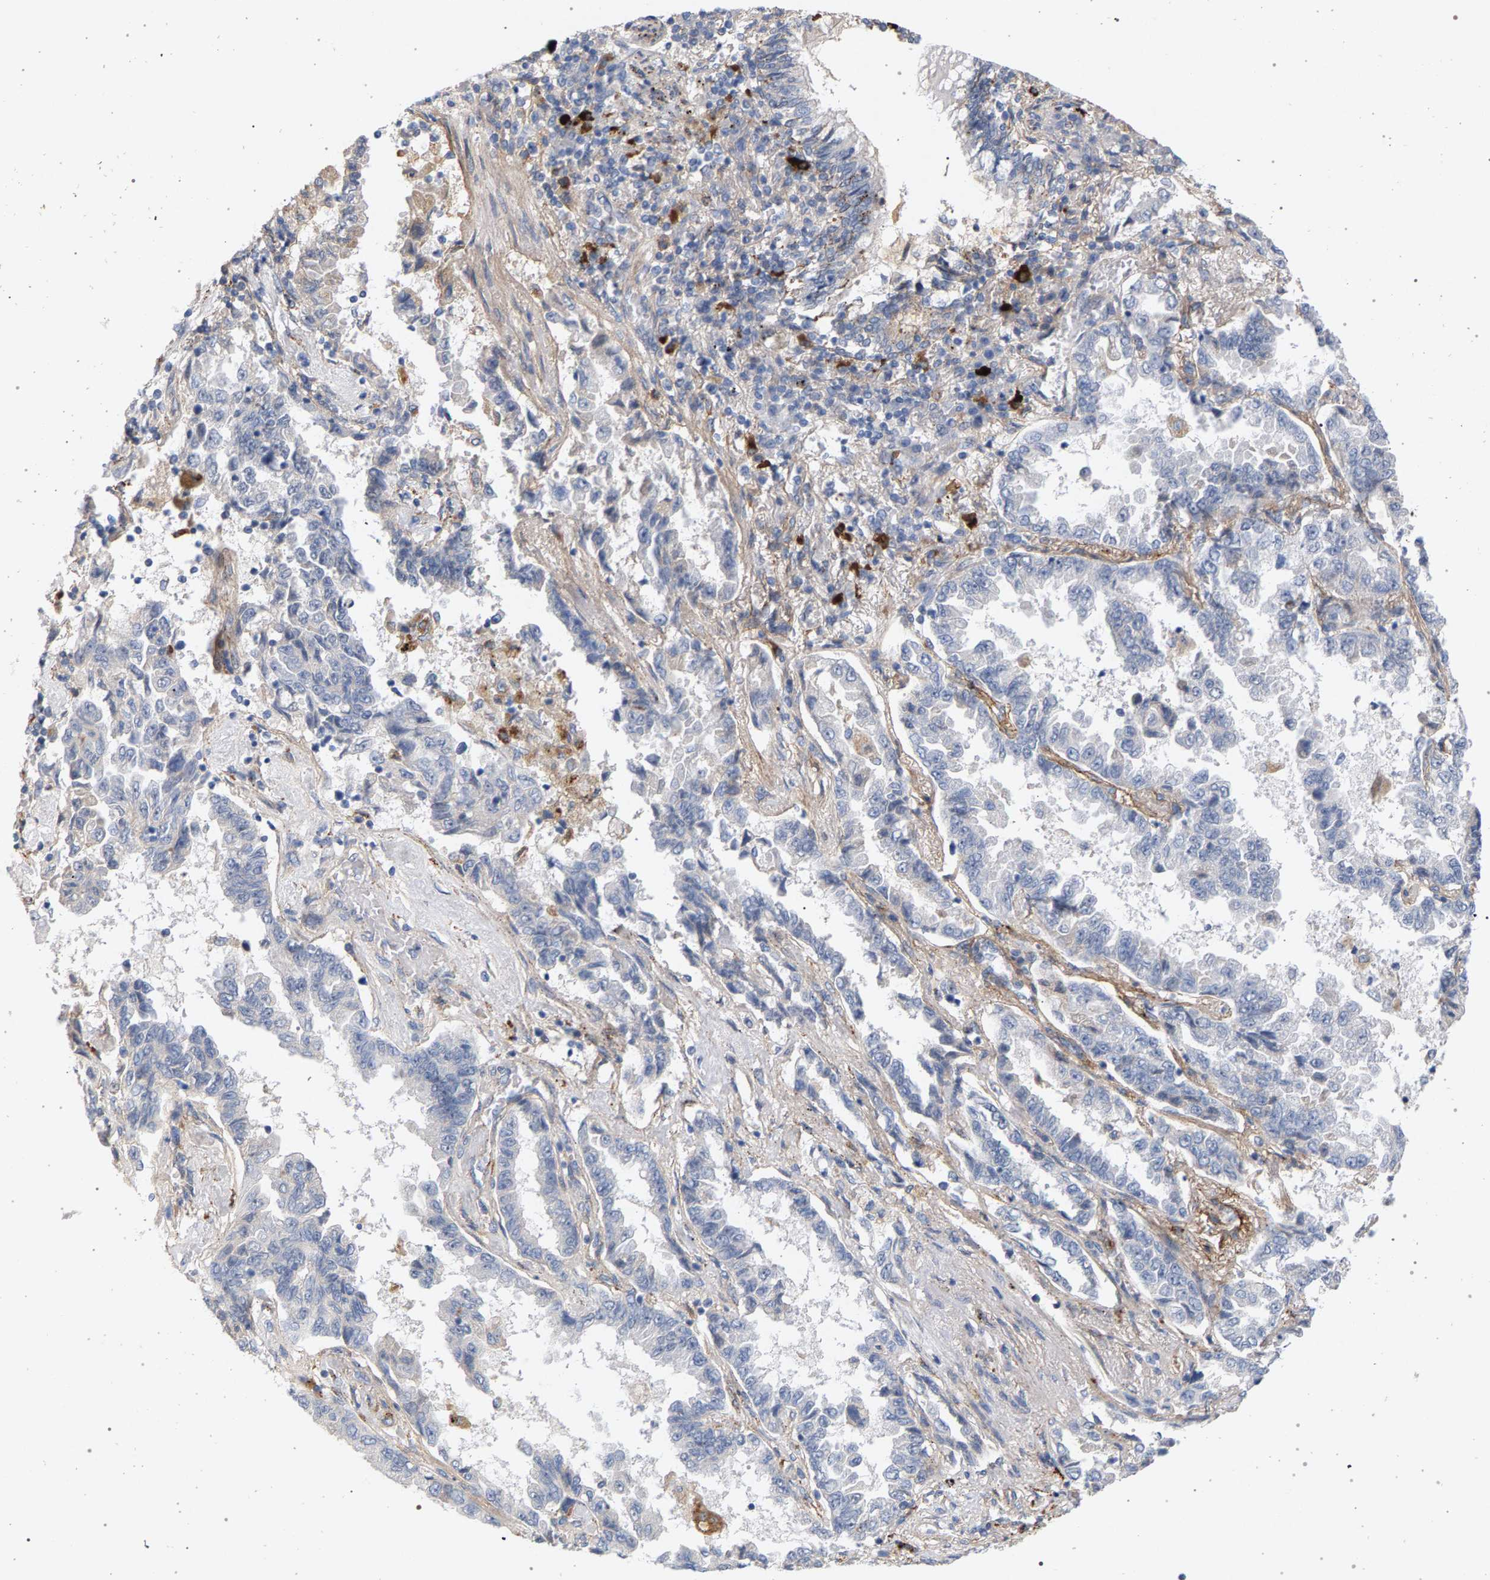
{"staining": {"intensity": "negative", "quantity": "none", "location": "none"}, "tissue": "lung cancer", "cell_type": "Tumor cells", "image_type": "cancer", "snomed": [{"axis": "morphology", "description": "Adenocarcinoma, NOS"}, {"axis": "topography", "description": "Lung"}], "caption": "Immunohistochemical staining of lung adenocarcinoma displays no significant positivity in tumor cells. Brightfield microscopy of immunohistochemistry stained with DAB (3,3'-diaminobenzidine) (brown) and hematoxylin (blue), captured at high magnification.", "gene": "MAMDC2", "patient": {"sex": "female", "age": 51}}